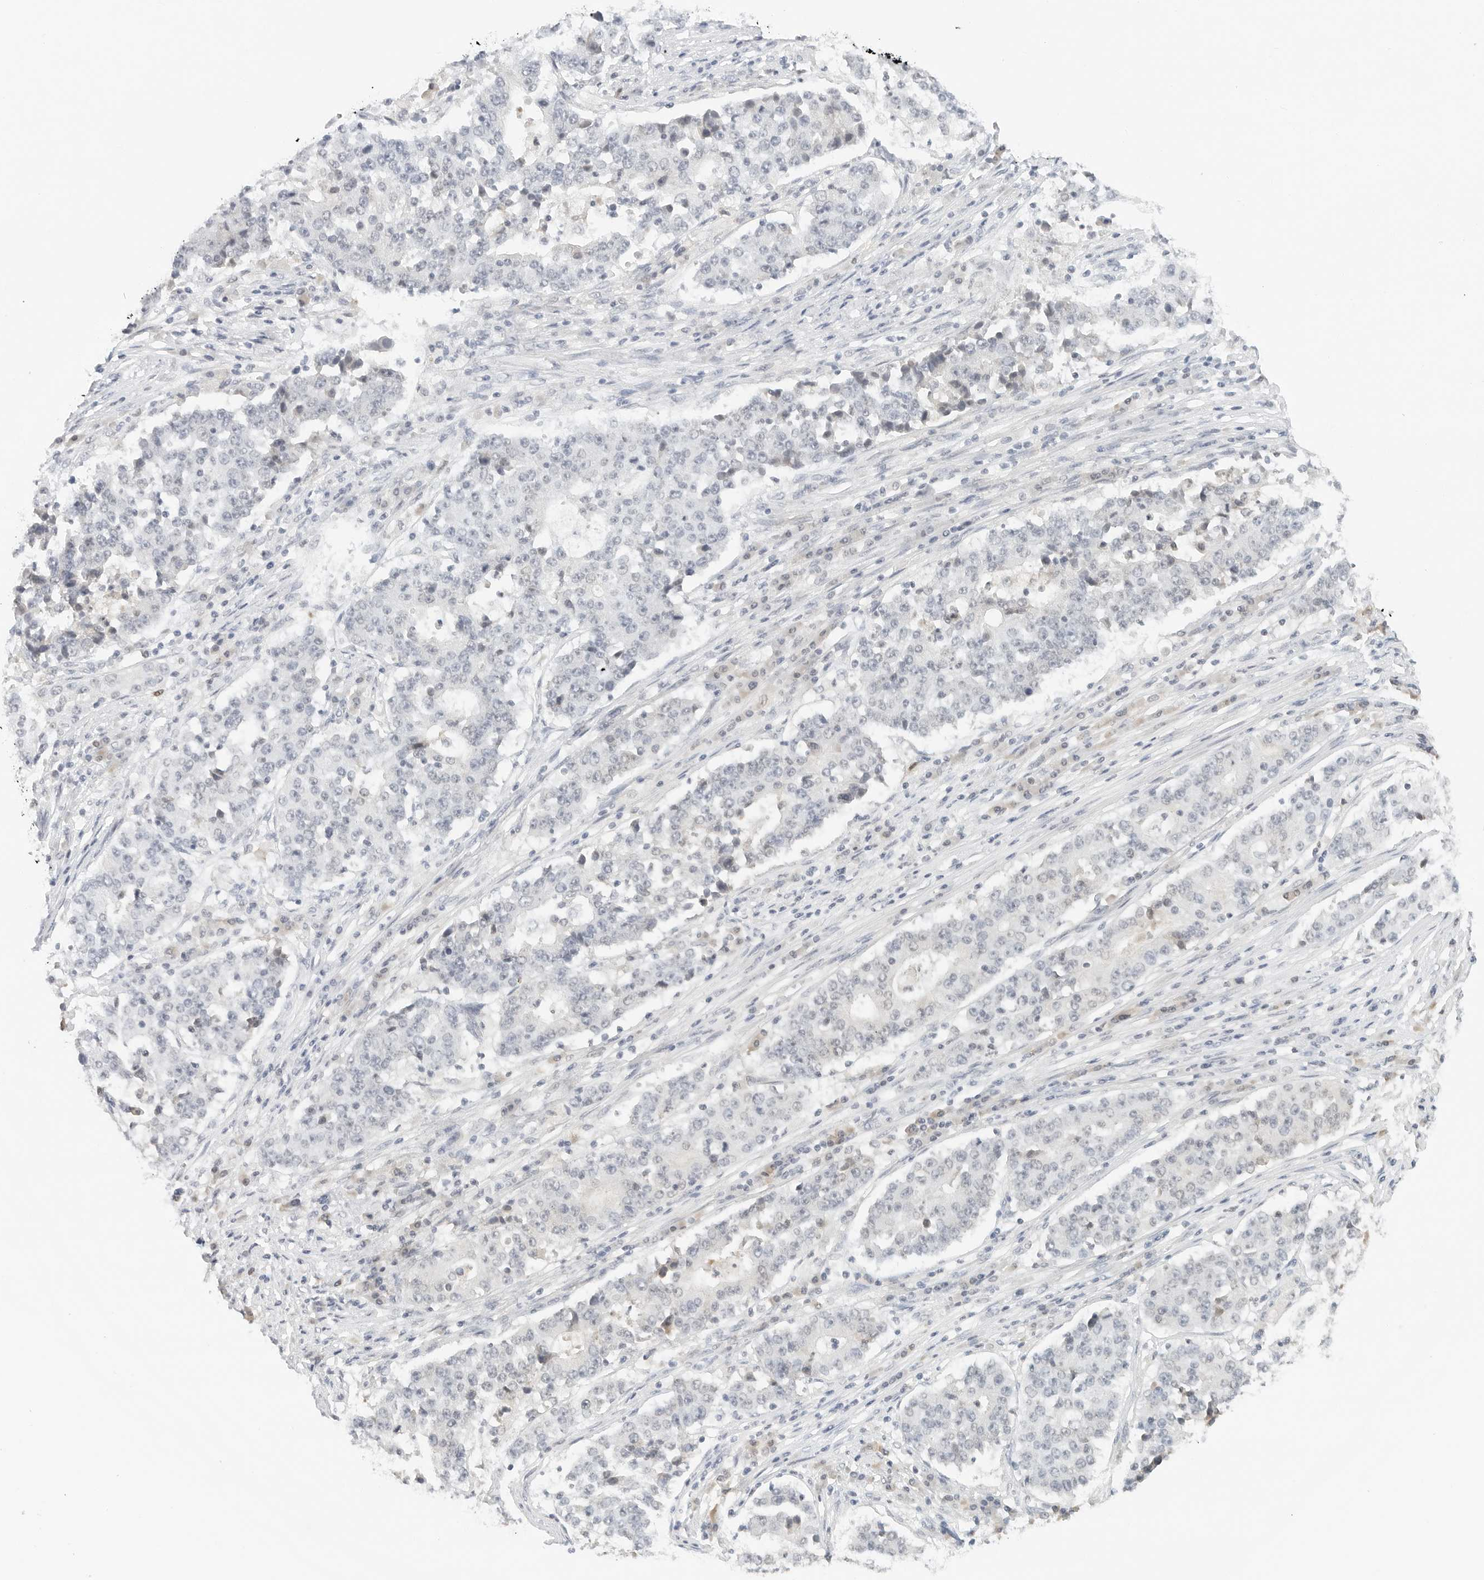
{"staining": {"intensity": "negative", "quantity": "none", "location": "none"}, "tissue": "stomach cancer", "cell_type": "Tumor cells", "image_type": "cancer", "snomed": [{"axis": "morphology", "description": "Adenocarcinoma, NOS"}, {"axis": "topography", "description": "Stomach"}], "caption": "Immunohistochemistry (IHC) micrograph of stomach cancer (adenocarcinoma) stained for a protein (brown), which shows no positivity in tumor cells. (Immunohistochemistry, brightfield microscopy, high magnification).", "gene": "NEO1", "patient": {"sex": "male", "age": 59}}